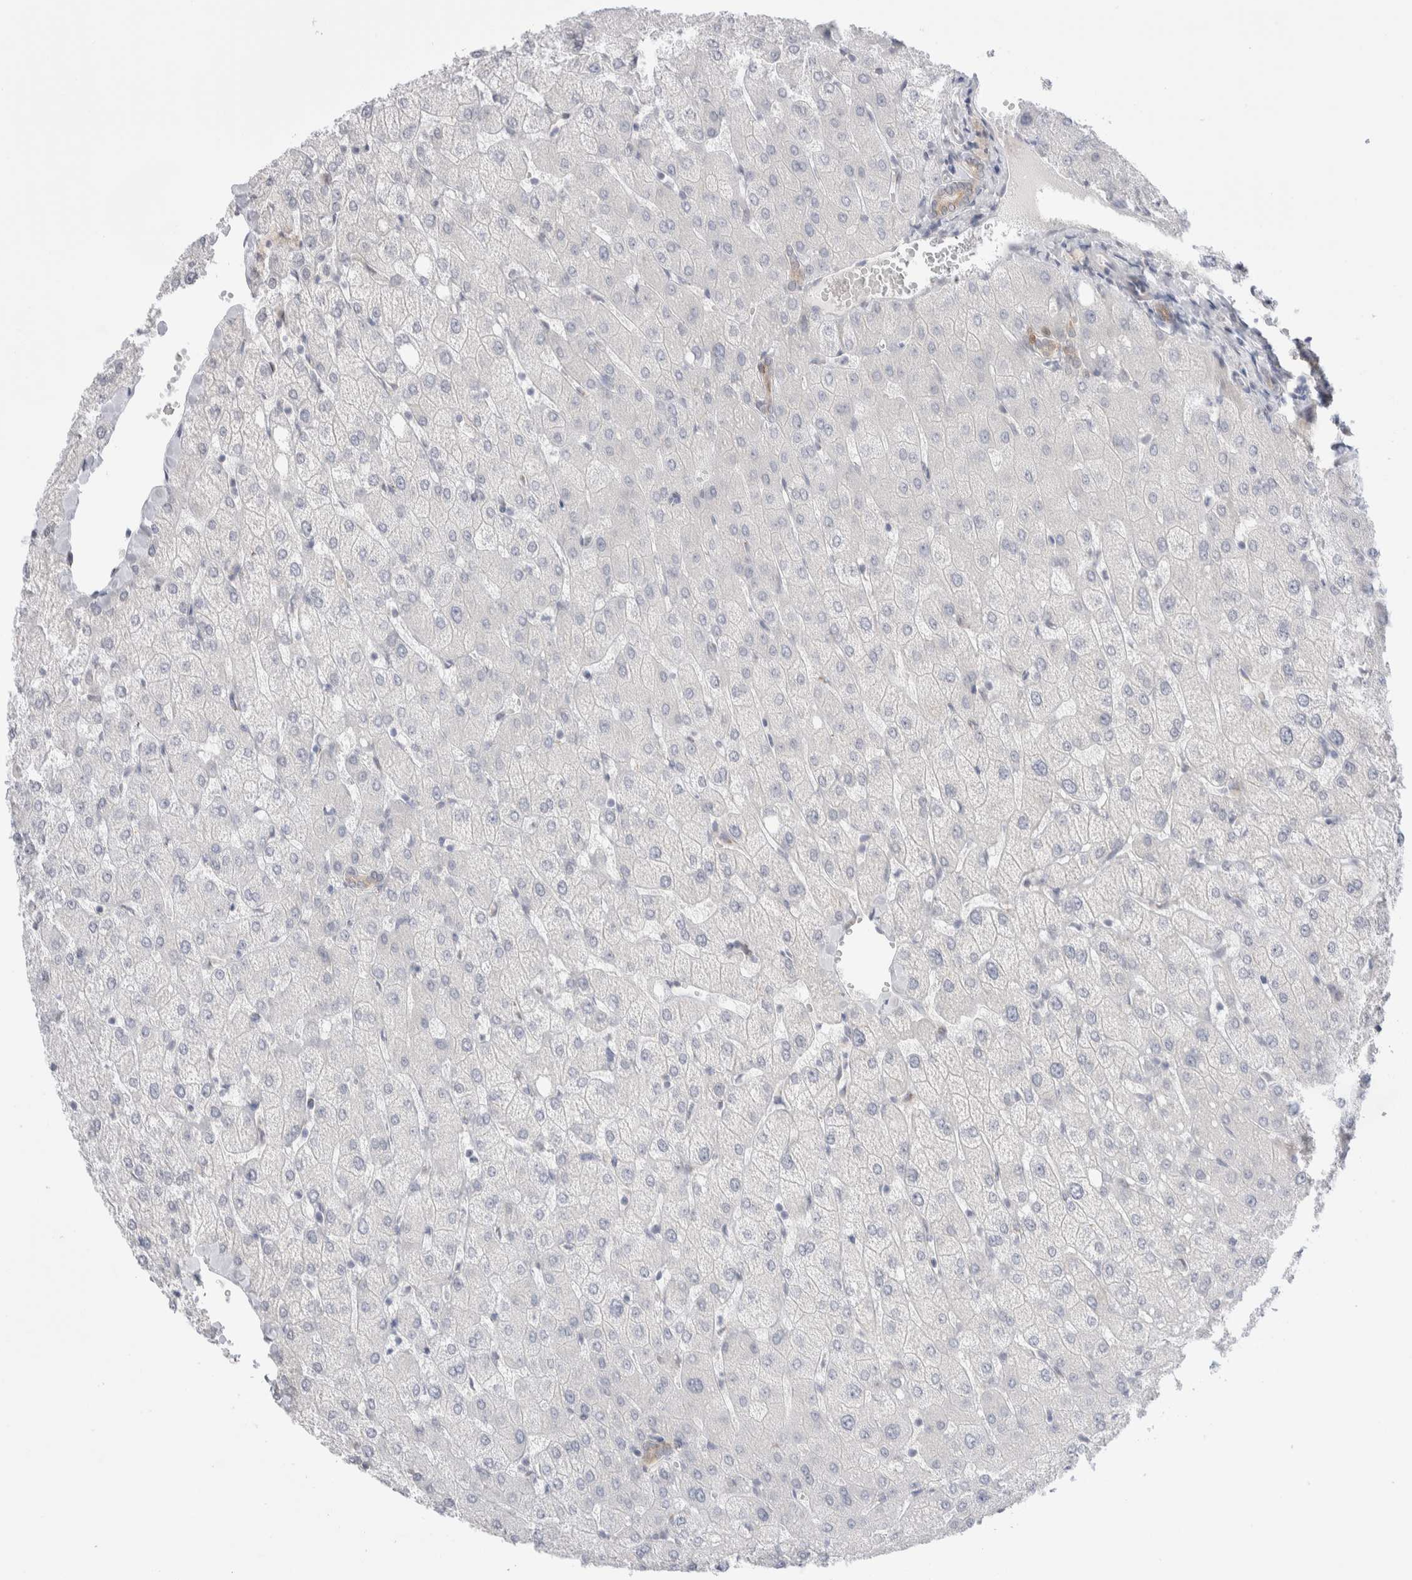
{"staining": {"intensity": "weak", "quantity": ">75%", "location": "cytoplasmic/membranous"}, "tissue": "liver", "cell_type": "Cholangiocytes", "image_type": "normal", "snomed": [{"axis": "morphology", "description": "Normal tissue, NOS"}, {"axis": "topography", "description": "Liver"}], "caption": "Immunohistochemical staining of benign human liver demonstrates weak cytoplasmic/membranous protein positivity in approximately >75% of cholangiocytes.", "gene": "C1orf112", "patient": {"sex": "female", "age": 54}}